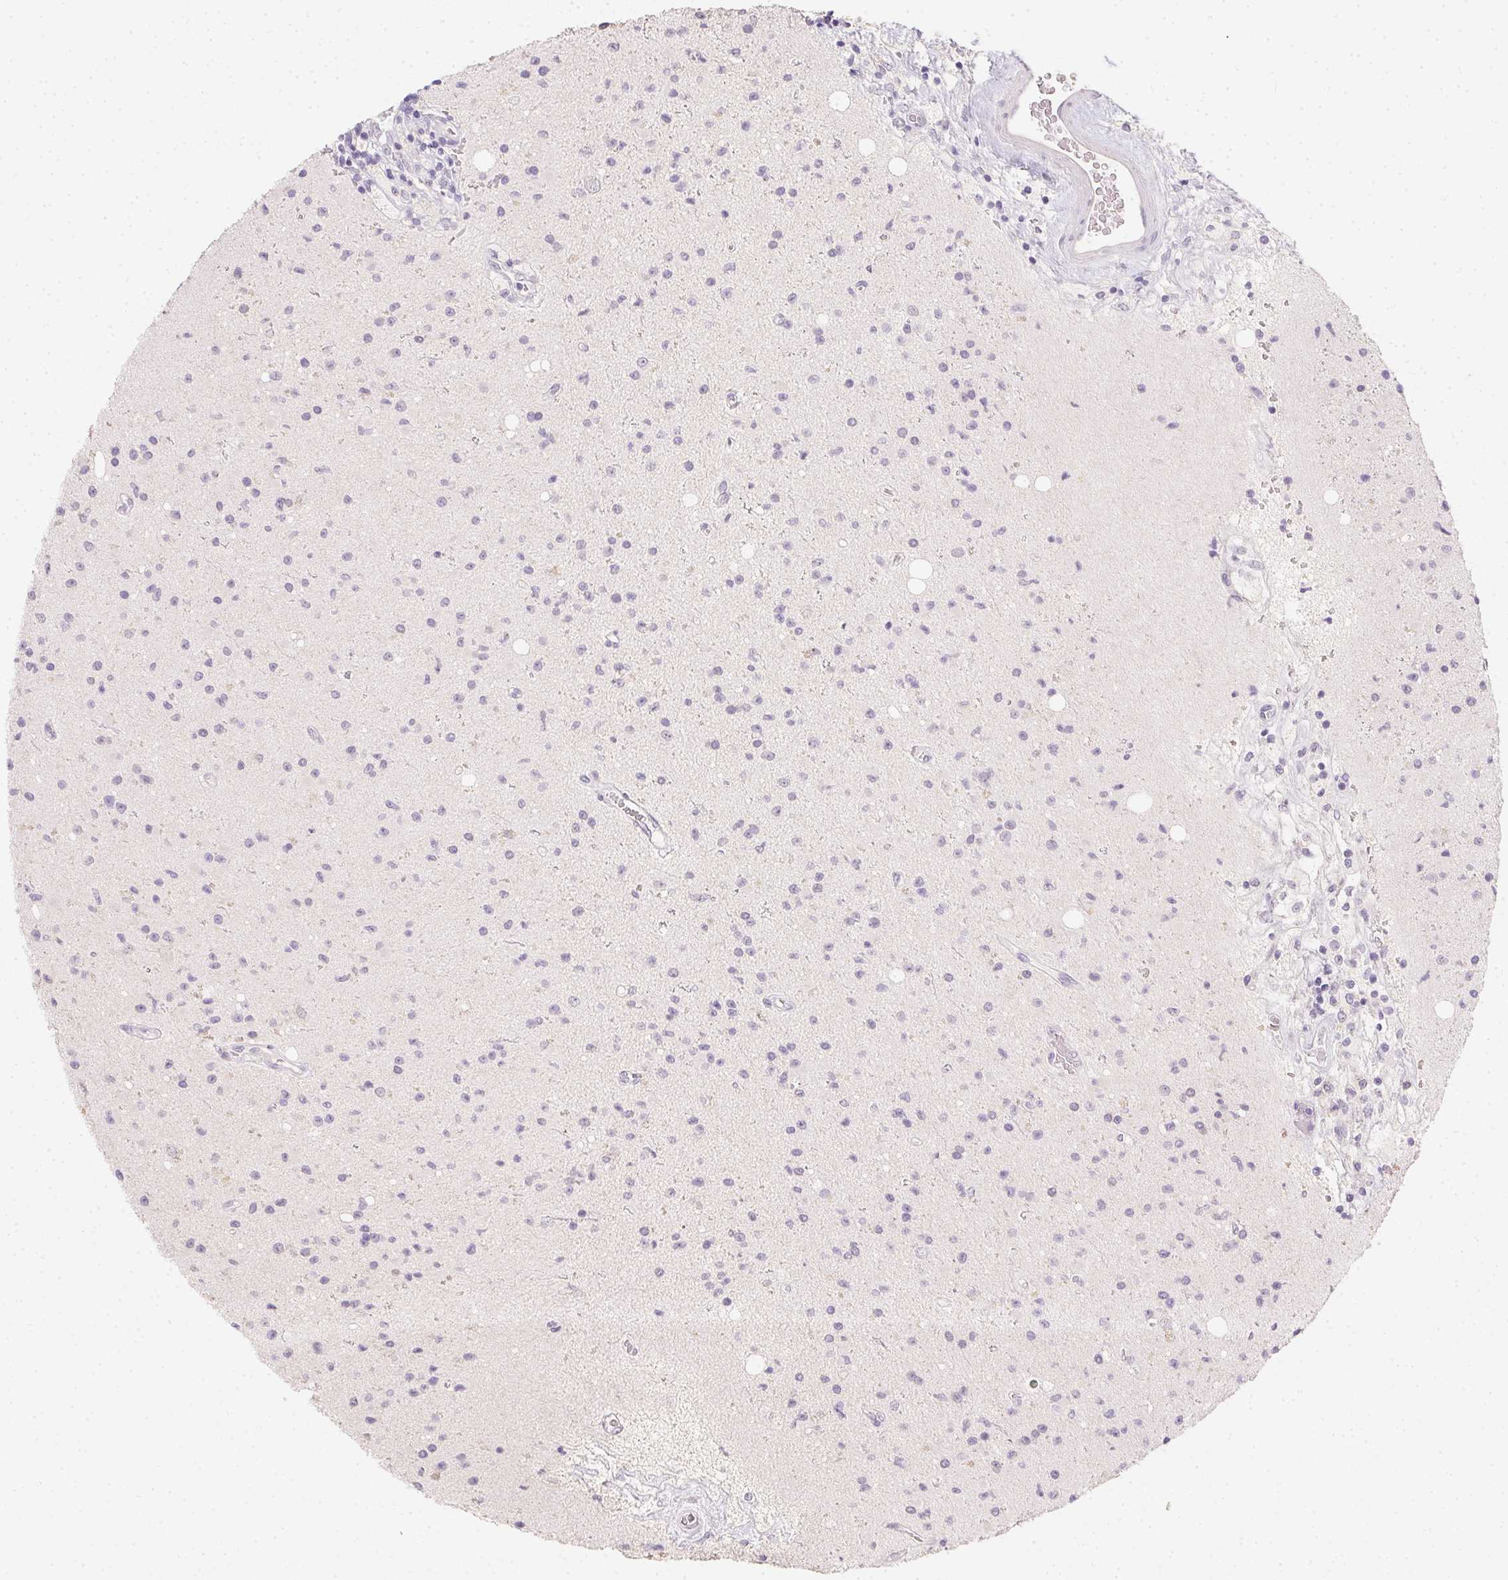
{"staining": {"intensity": "negative", "quantity": "none", "location": "none"}, "tissue": "glioma", "cell_type": "Tumor cells", "image_type": "cancer", "snomed": [{"axis": "morphology", "description": "Glioma, malignant, High grade"}, {"axis": "topography", "description": "Brain"}], "caption": "Immunohistochemical staining of human glioma demonstrates no significant expression in tumor cells.", "gene": "ZBBX", "patient": {"sex": "male", "age": 36}}